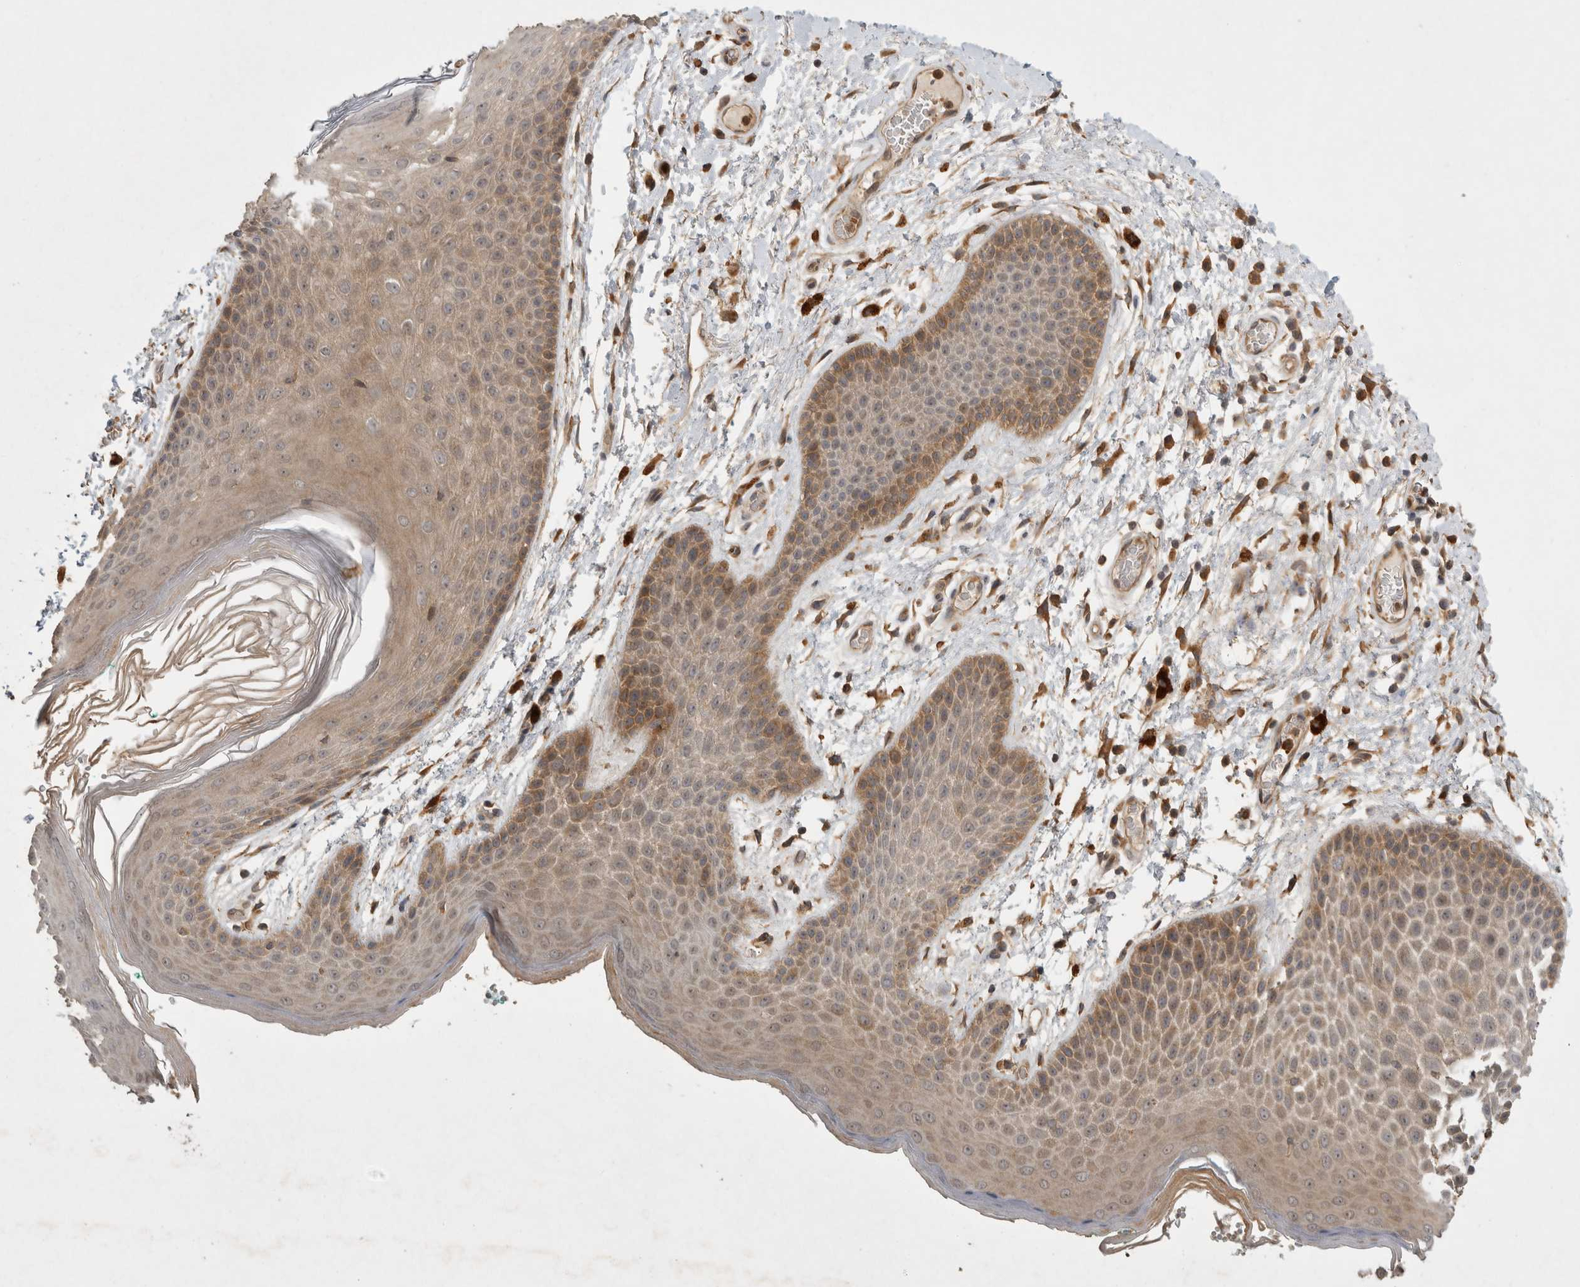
{"staining": {"intensity": "moderate", "quantity": ">75%", "location": "cytoplasmic/membranous"}, "tissue": "skin", "cell_type": "Epidermal cells", "image_type": "normal", "snomed": [{"axis": "morphology", "description": "Normal tissue, NOS"}, {"axis": "topography", "description": "Anal"}], "caption": "An immunohistochemistry image of benign tissue is shown. Protein staining in brown shows moderate cytoplasmic/membranous positivity in skin within epidermal cells.", "gene": "VEPH1", "patient": {"sex": "male", "age": 74}}